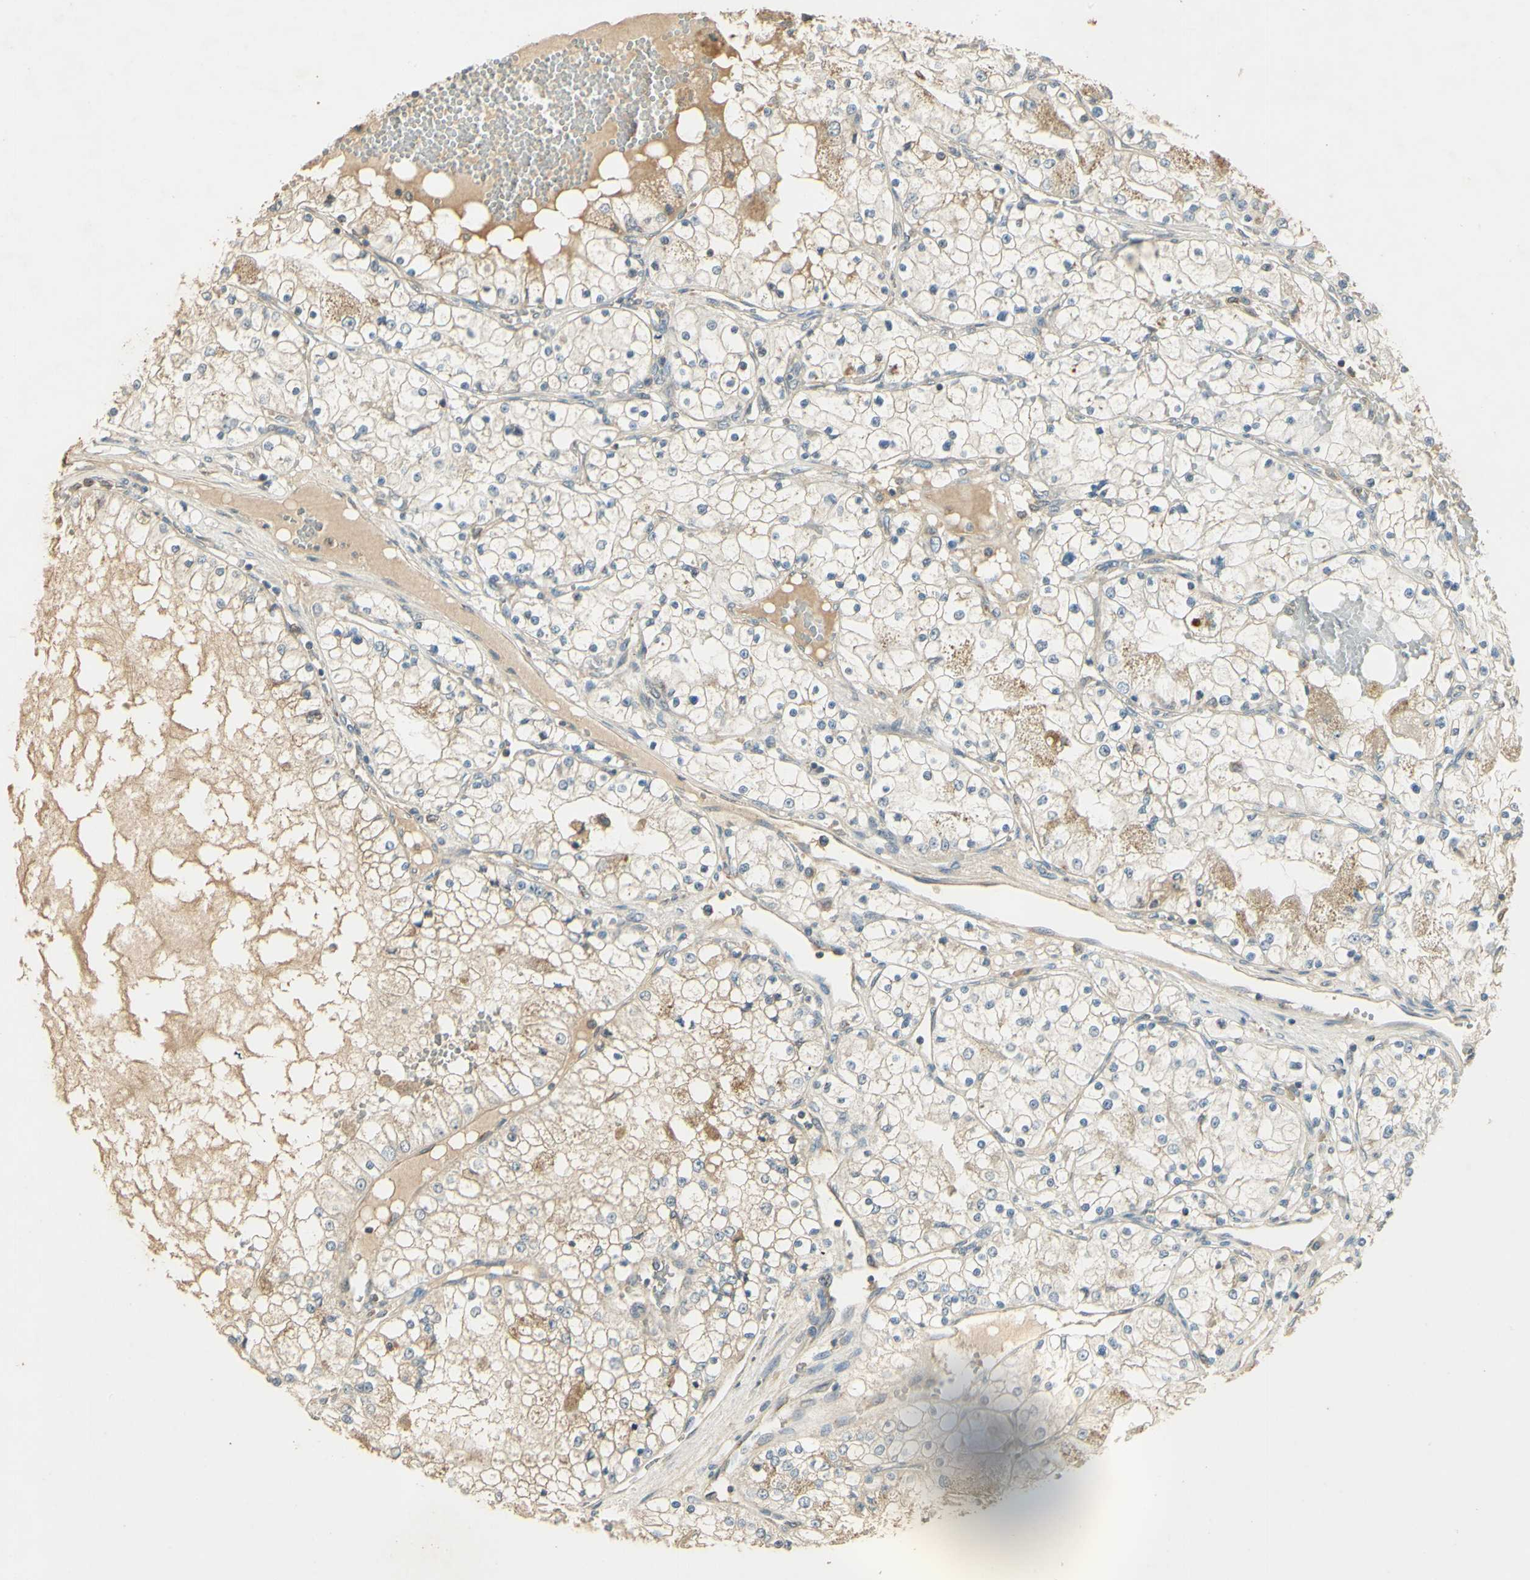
{"staining": {"intensity": "weak", "quantity": "25%-75%", "location": "cytoplasmic/membranous"}, "tissue": "renal cancer", "cell_type": "Tumor cells", "image_type": "cancer", "snomed": [{"axis": "morphology", "description": "Adenocarcinoma, NOS"}, {"axis": "topography", "description": "Kidney"}], "caption": "Adenocarcinoma (renal) stained with DAB (3,3'-diaminobenzidine) immunohistochemistry (IHC) exhibits low levels of weak cytoplasmic/membranous staining in about 25%-75% of tumor cells. Immunohistochemistry stains the protein in brown and the nuclei are stained blue.", "gene": "UXS1", "patient": {"sex": "male", "age": 68}}